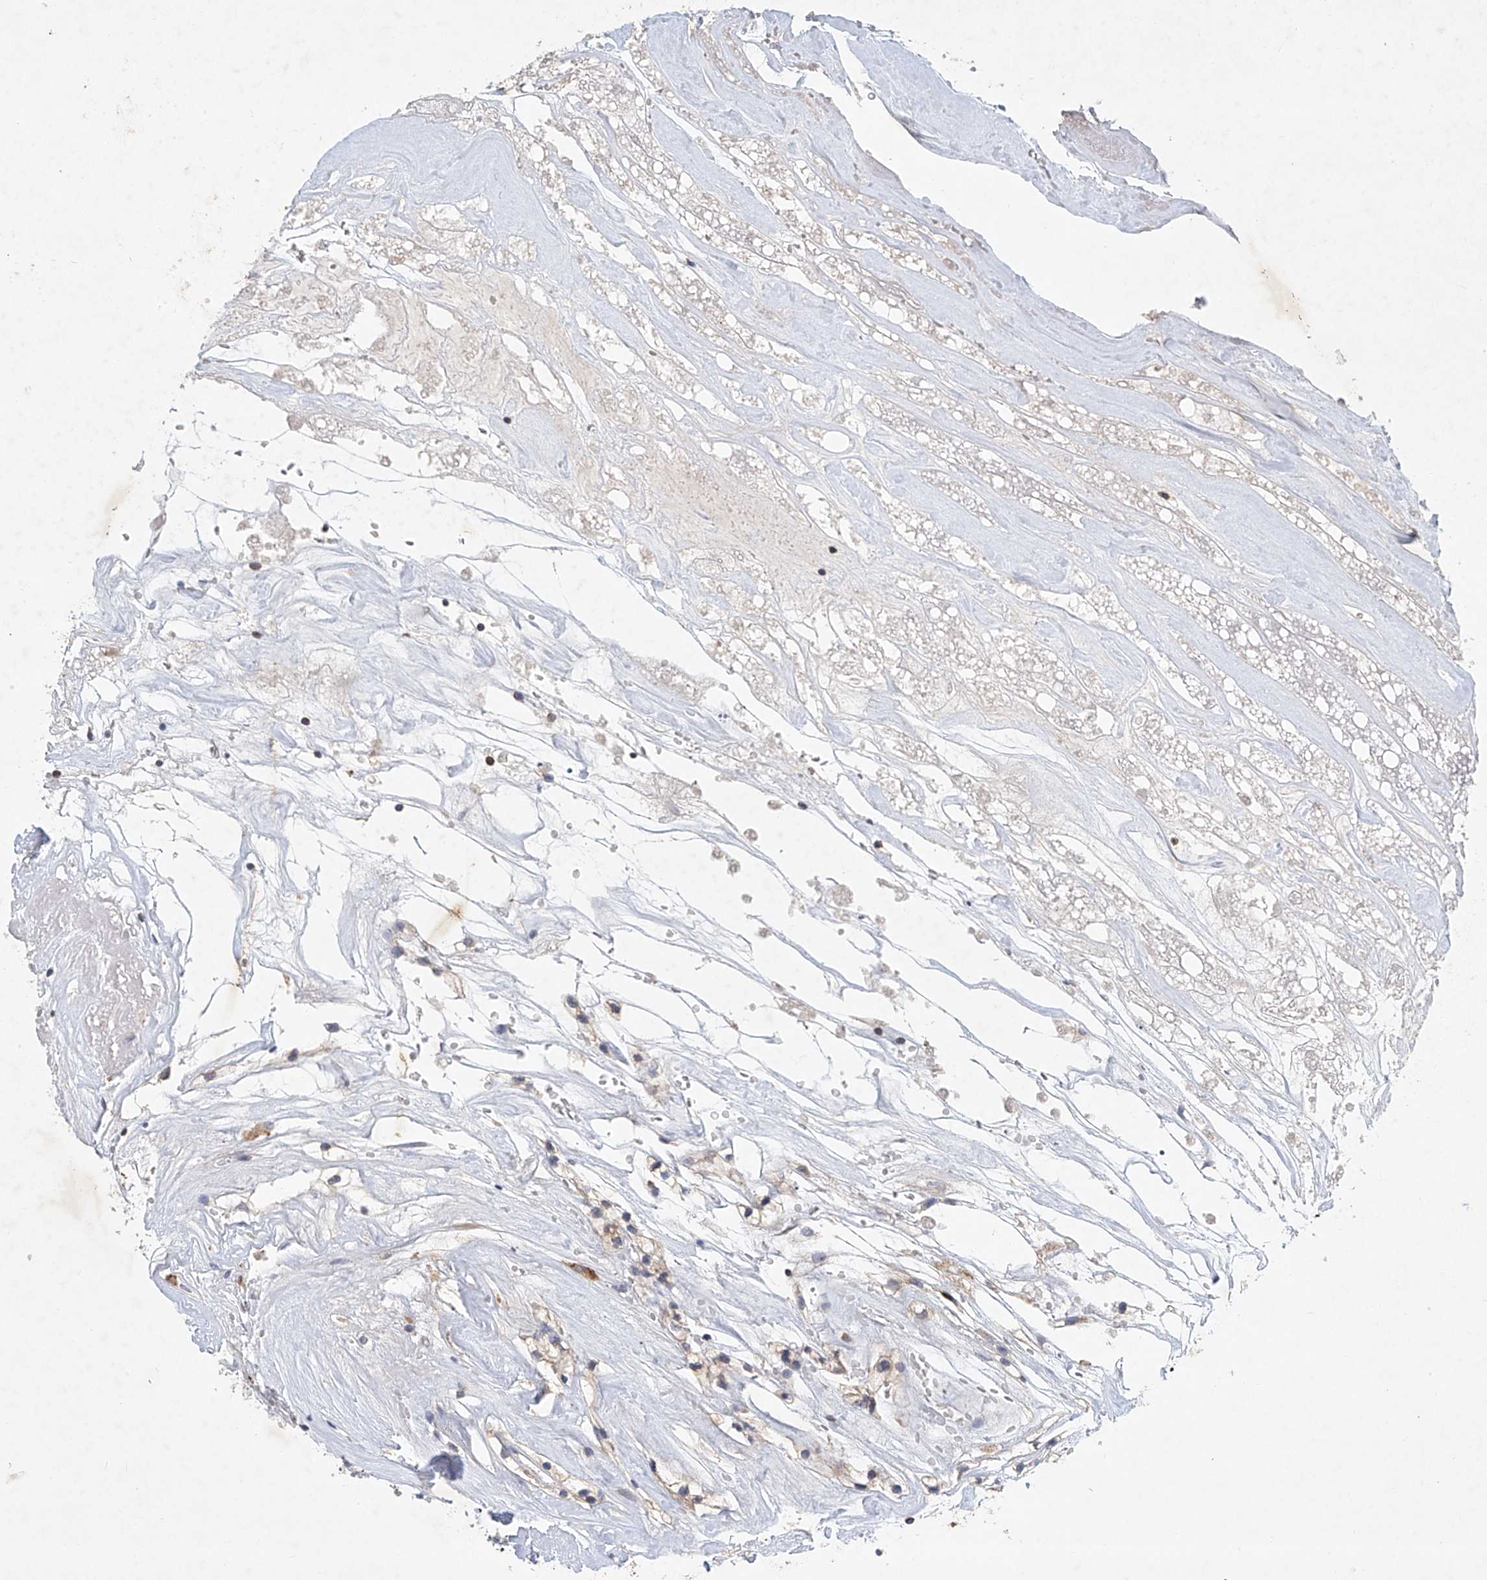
{"staining": {"intensity": "weak", "quantity": "25%-75%", "location": "cytoplasmic/membranous"}, "tissue": "renal cancer", "cell_type": "Tumor cells", "image_type": "cancer", "snomed": [{"axis": "morphology", "description": "Adenocarcinoma, NOS"}, {"axis": "topography", "description": "Kidney"}], "caption": "Immunohistochemical staining of renal cancer reveals low levels of weak cytoplasmic/membranous staining in approximately 25%-75% of tumor cells.", "gene": "CARMIL1", "patient": {"sex": "female", "age": 57}}